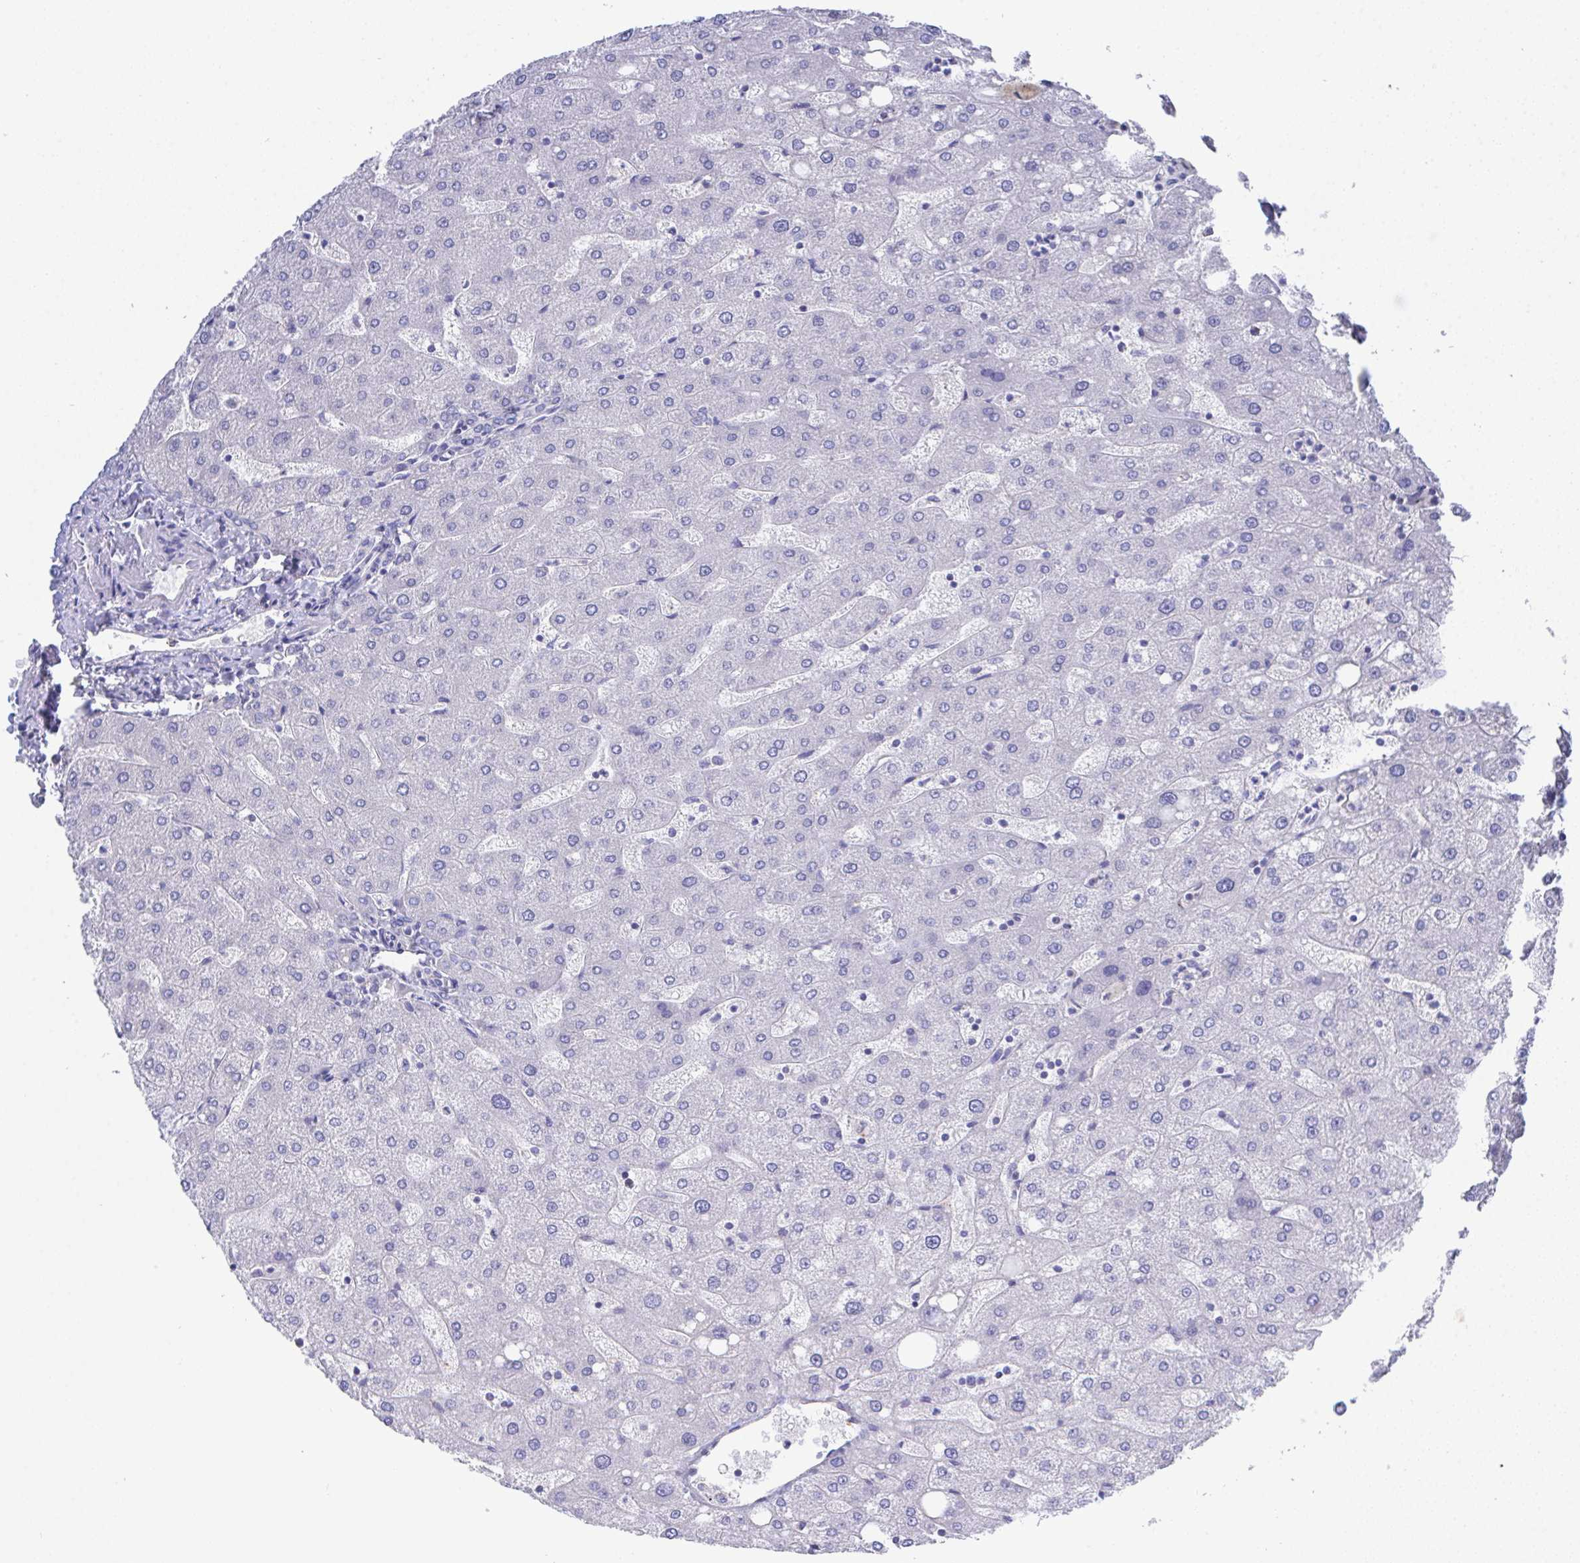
{"staining": {"intensity": "negative", "quantity": "none", "location": "none"}, "tissue": "liver", "cell_type": "Cholangiocytes", "image_type": "normal", "snomed": [{"axis": "morphology", "description": "Normal tissue, NOS"}, {"axis": "topography", "description": "Liver"}], "caption": "The IHC image has no significant expression in cholangiocytes of liver.", "gene": "PRG3", "patient": {"sex": "male", "age": 67}}